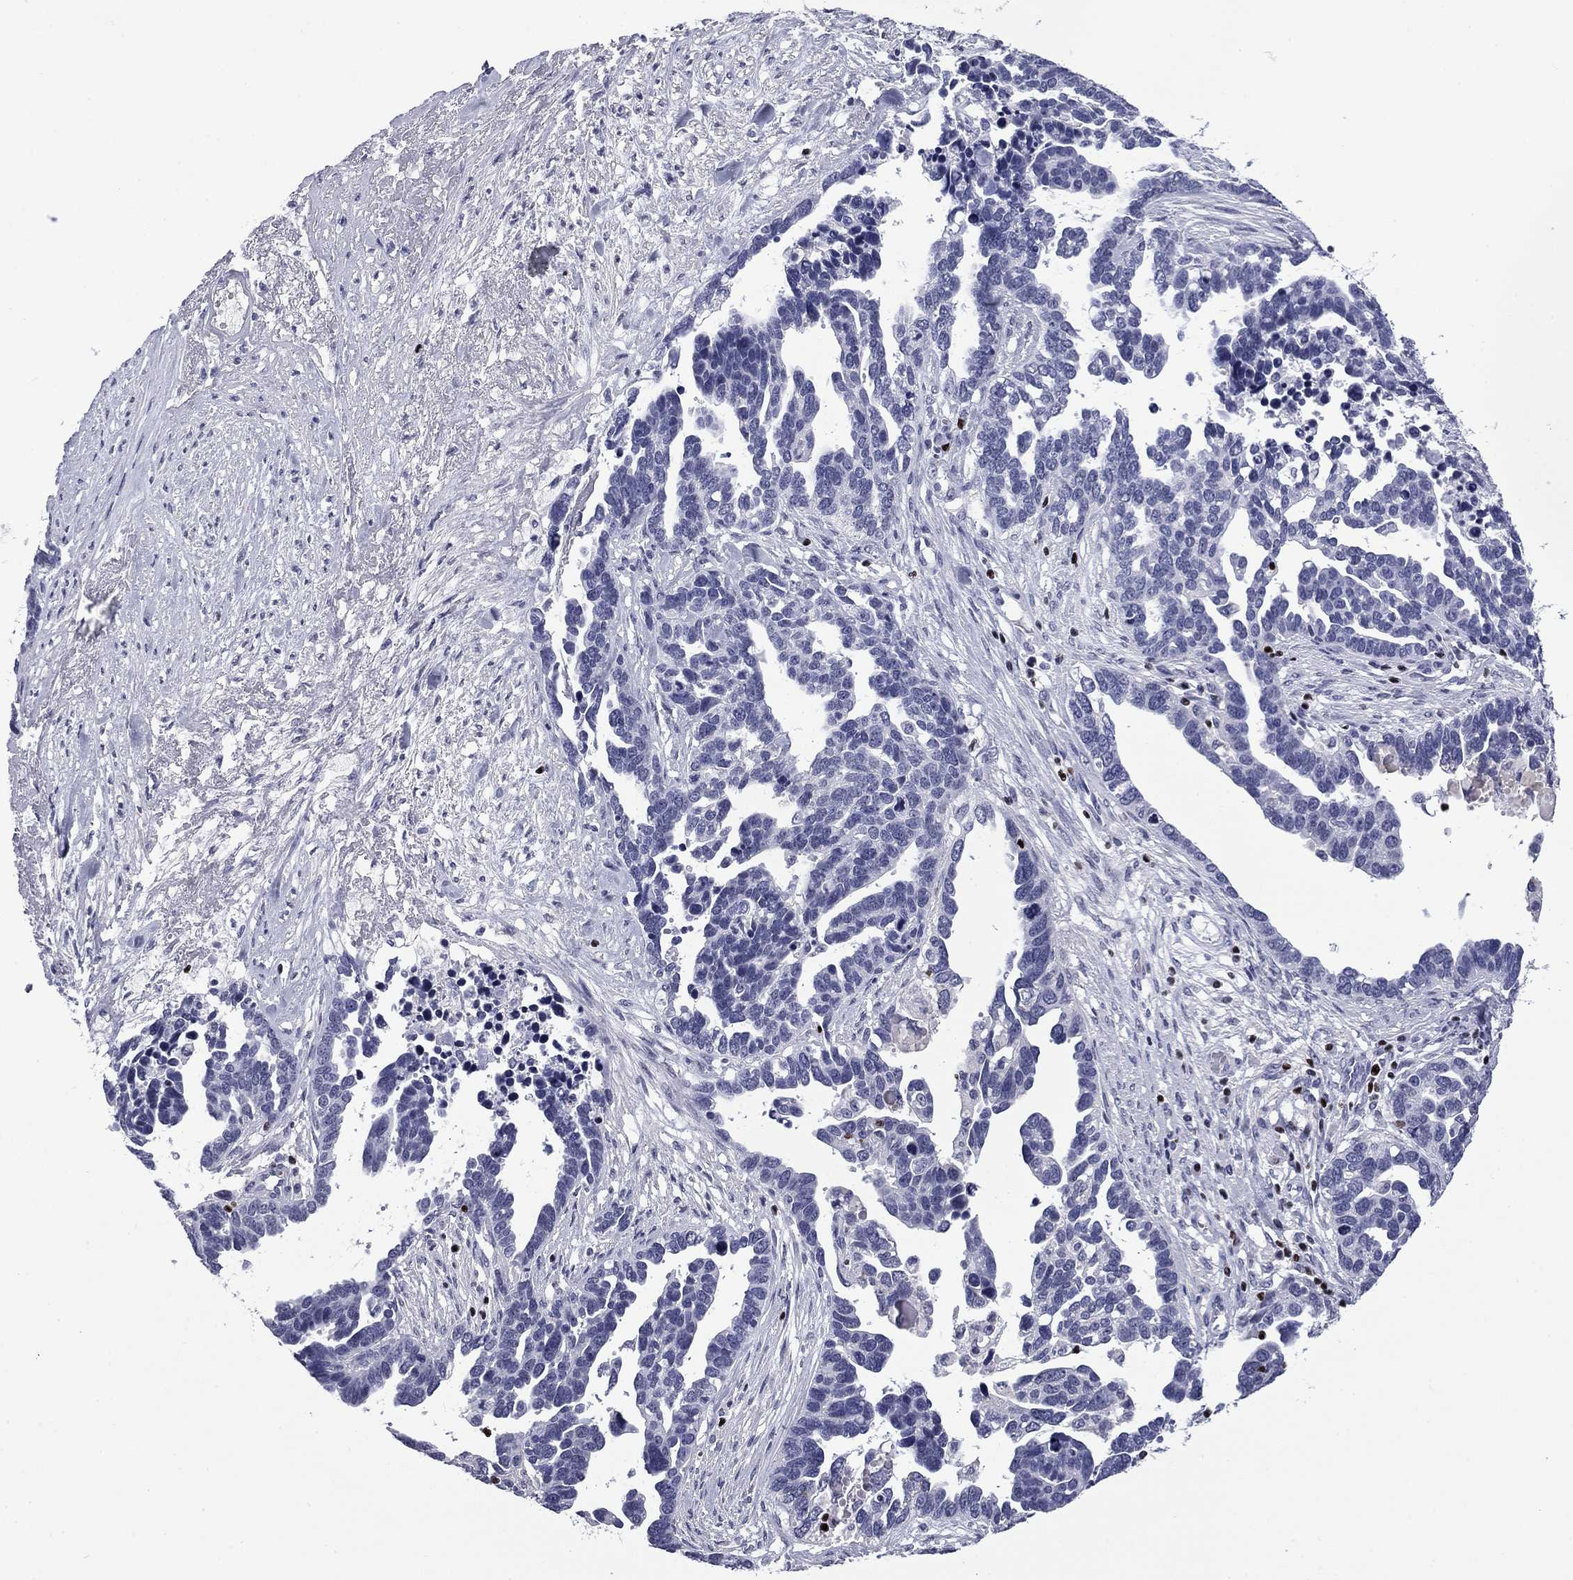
{"staining": {"intensity": "negative", "quantity": "none", "location": "none"}, "tissue": "ovarian cancer", "cell_type": "Tumor cells", "image_type": "cancer", "snomed": [{"axis": "morphology", "description": "Cystadenocarcinoma, serous, NOS"}, {"axis": "topography", "description": "Ovary"}], "caption": "Tumor cells show no significant protein positivity in ovarian serous cystadenocarcinoma.", "gene": "IKZF3", "patient": {"sex": "female", "age": 54}}